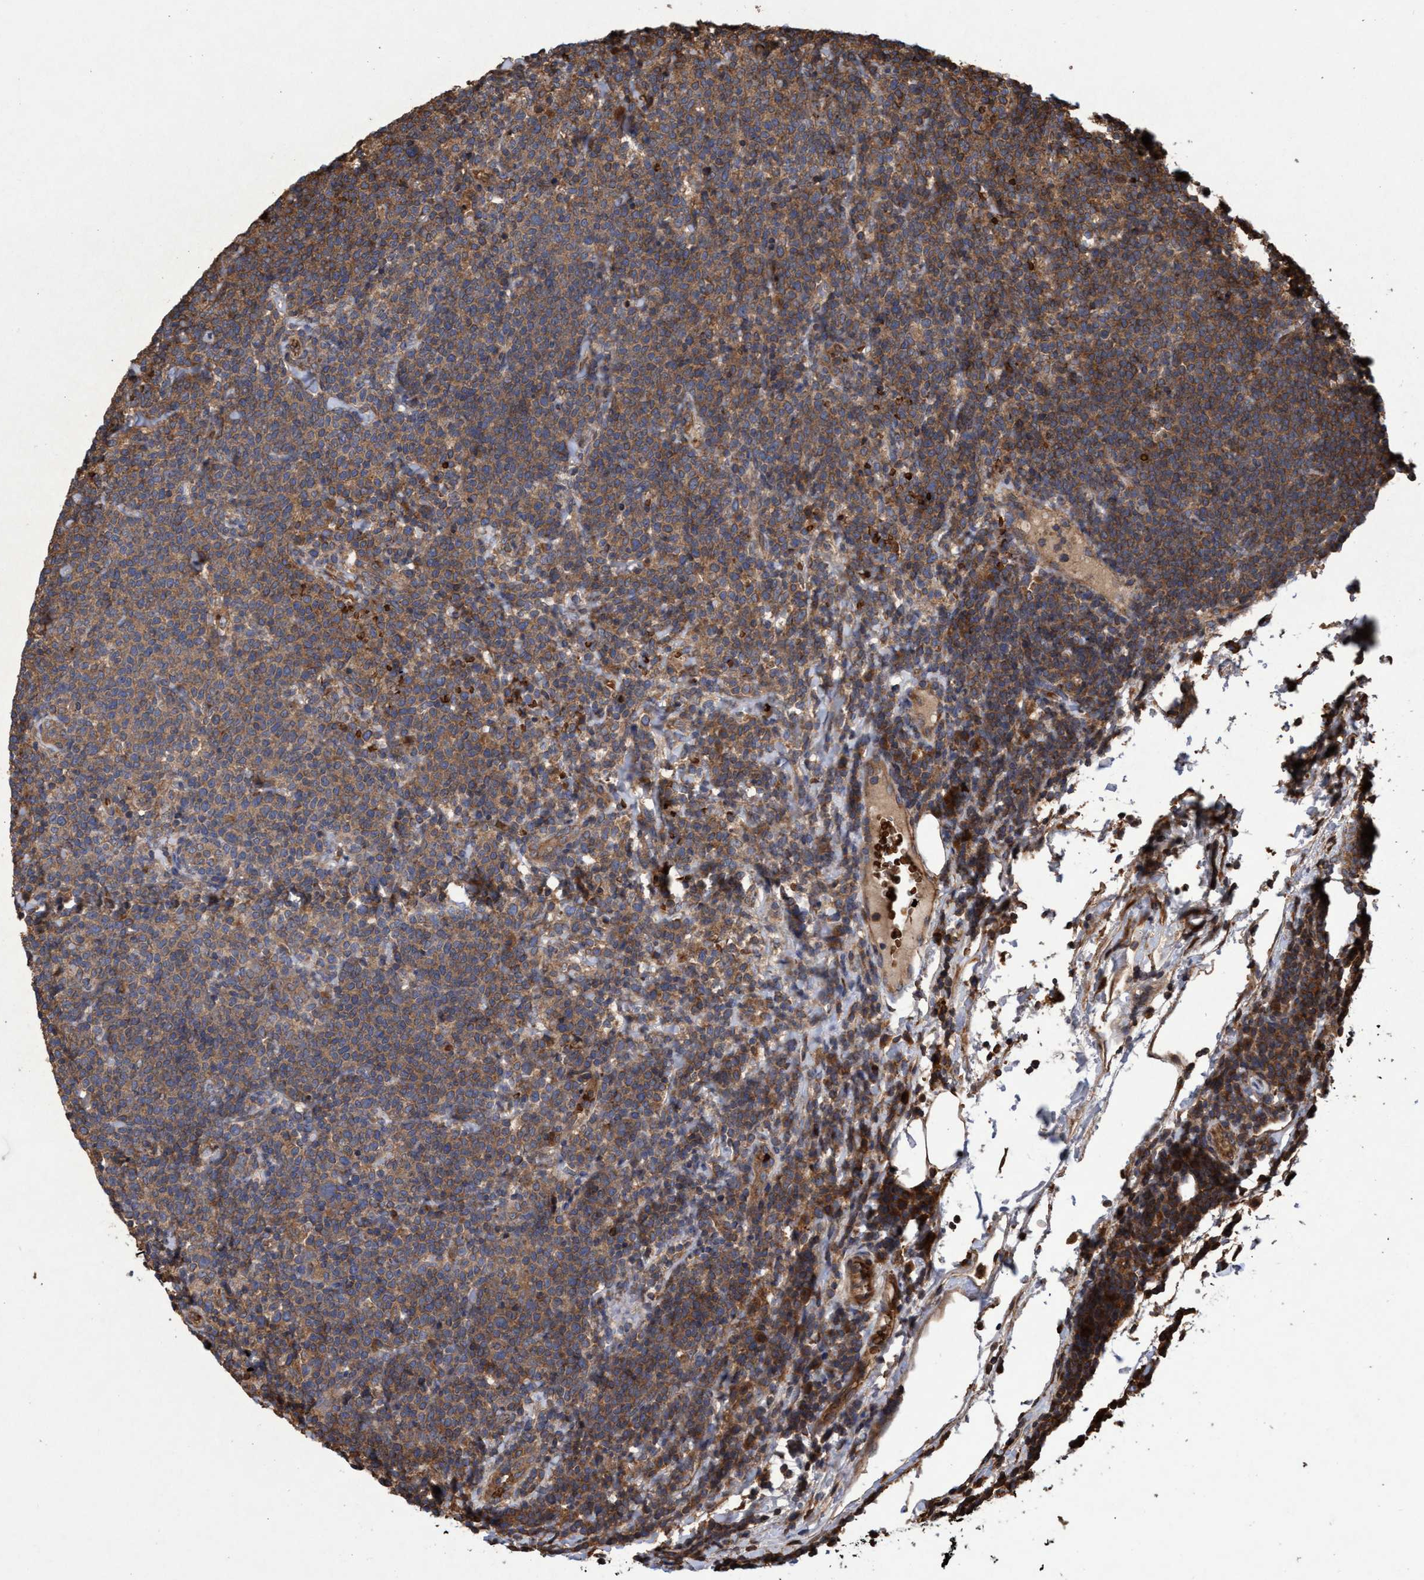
{"staining": {"intensity": "moderate", "quantity": ">75%", "location": "cytoplasmic/membranous"}, "tissue": "lymphoma", "cell_type": "Tumor cells", "image_type": "cancer", "snomed": [{"axis": "morphology", "description": "Malignant lymphoma, non-Hodgkin's type, High grade"}, {"axis": "topography", "description": "Lymph node"}], "caption": "Lymphoma stained with a protein marker reveals moderate staining in tumor cells.", "gene": "CHMP6", "patient": {"sex": "male", "age": 61}}